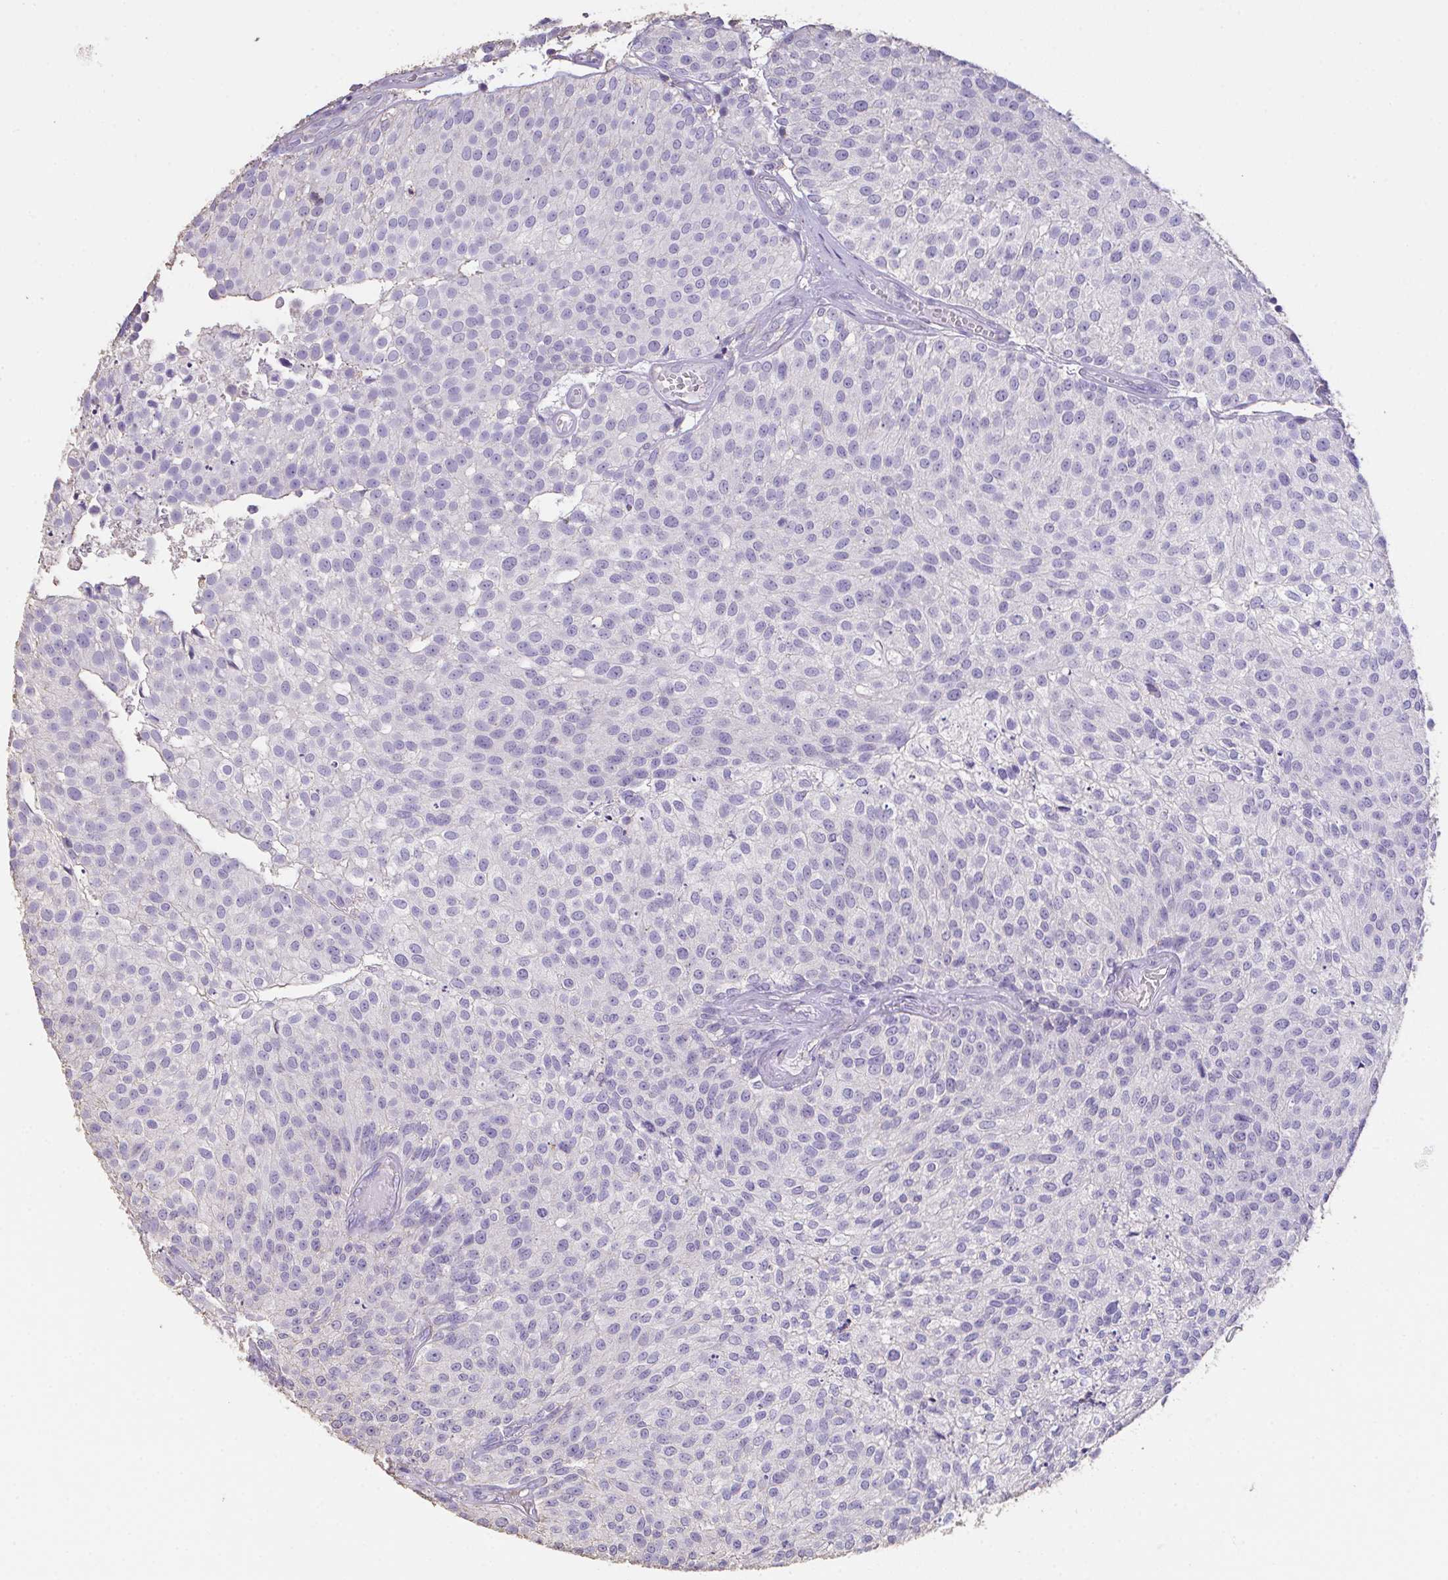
{"staining": {"intensity": "negative", "quantity": "none", "location": "none"}, "tissue": "urothelial cancer", "cell_type": "Tumor cells", "image_type": "cancer", "snomed": [{"axis": "morphology", "description": "Urothelial carcinoma, Low grade"}, {"axis": "topography", "description": "Urinary bladder"}], "caption": "A high-resolution photomicrograph shows IHC staining of urothelial cancer, which displays no significant positivity in tumor cells. (DAB immunohistochemistry visualized using brightfield microscopy, high magnification).", "gene": "IL23R", "patient": {"sex": "female", "age": 79}}